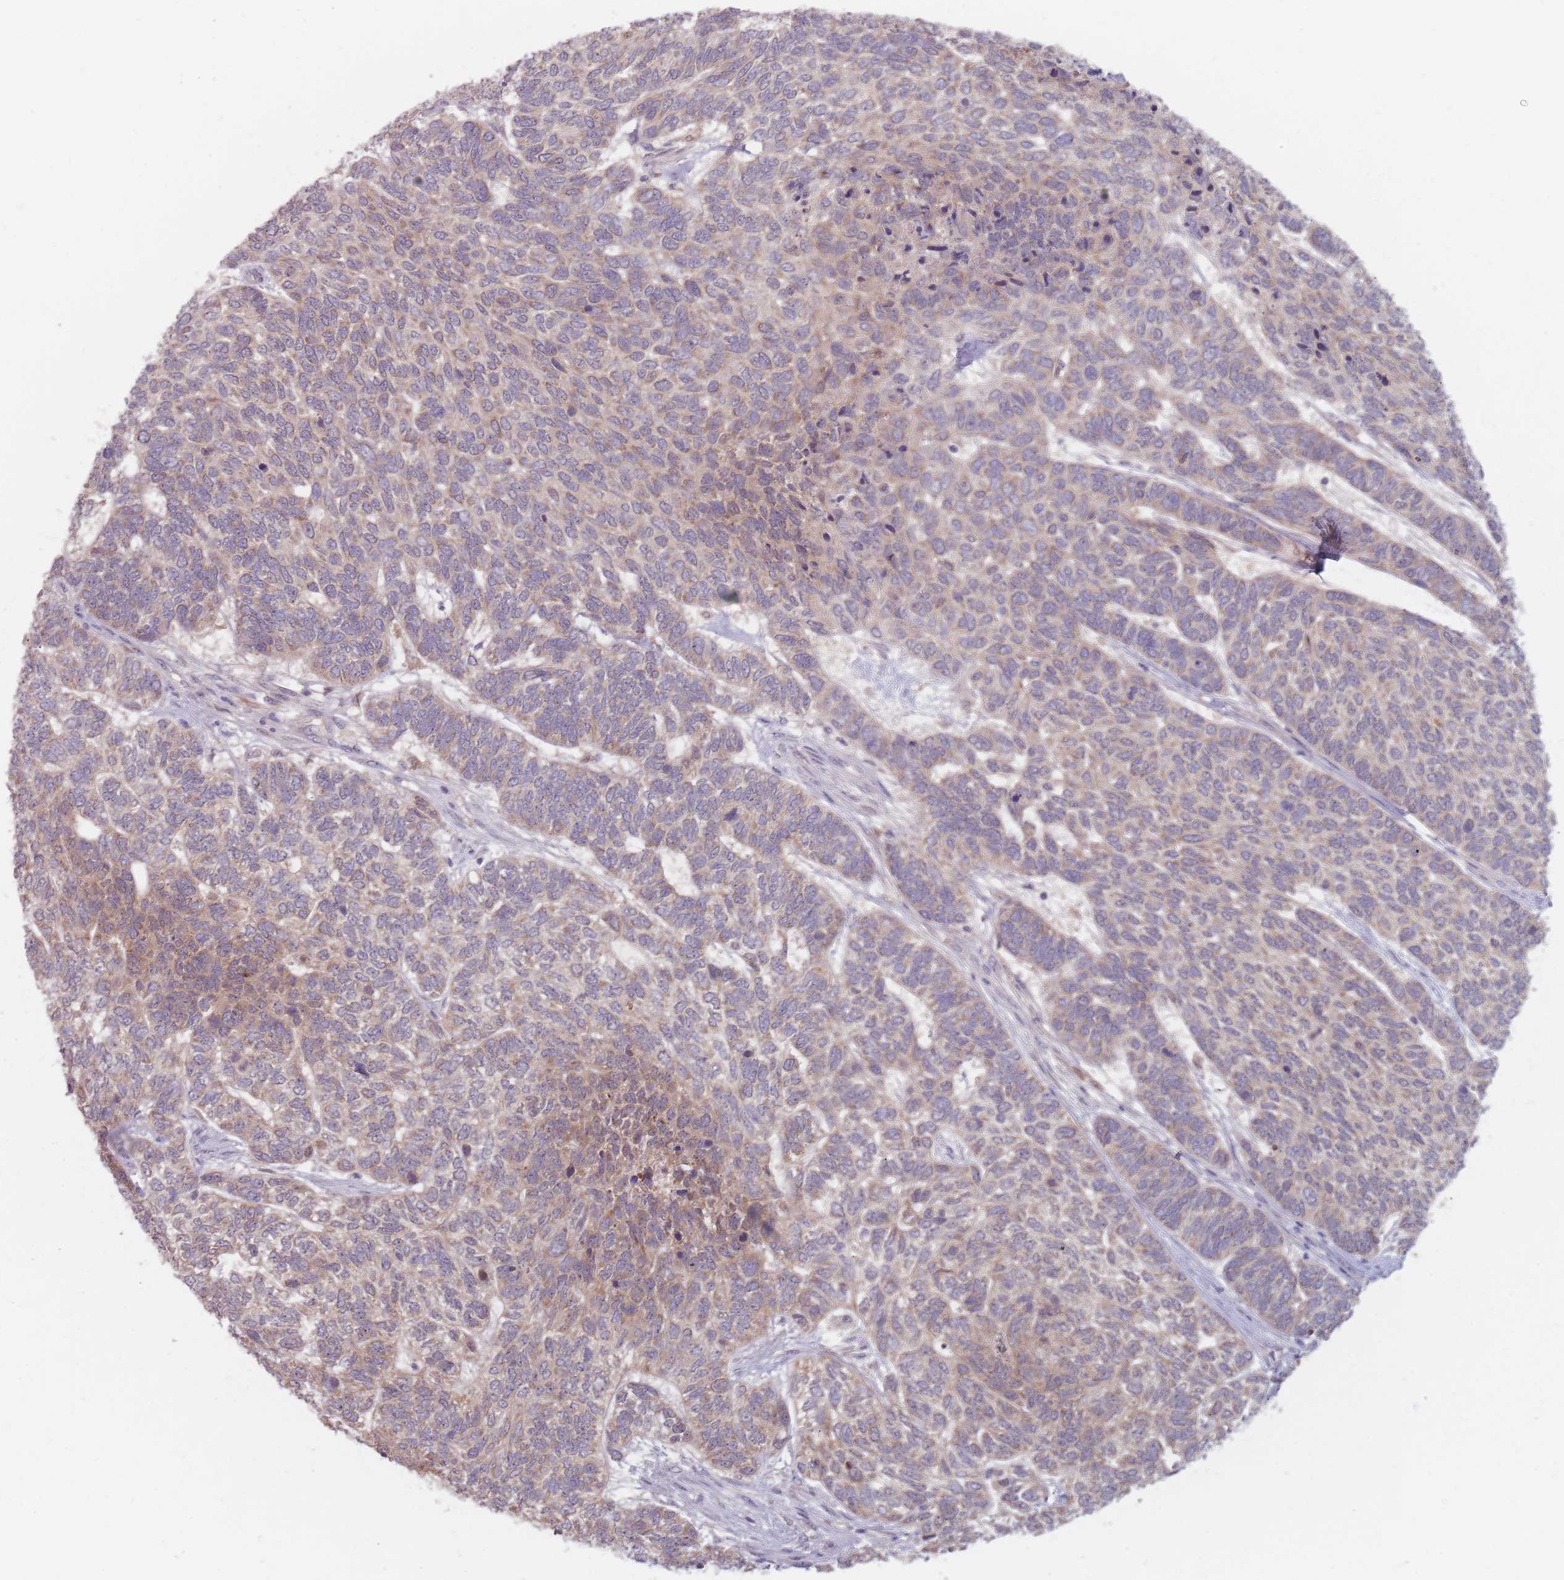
{"staining": {"intensity": "weak", "quantity": "25%-75%", "location": "cytoplasmic/membranous"}, "tissue": "skin cancer", "cell_type": "Tumor cells", "image_type": "cancer", "snomed": [{"axis": "morphology", "description": "Basal cell carcinoma"}, {"axis": "topography", "description": "Skin"}], "caption": "IHC of human skin cancer reveals low levels of weak cytoplasmic/membranous staining in approximately 25%-75% of tumor cells. (Stains: DAB (3,3'-diaminobenzidine) in brown, nuclei in blue, Microscopy: brightfield microscopy at high magnification).", "gene": "NAXE", "patient": {"sex": "female", "age": 65}}